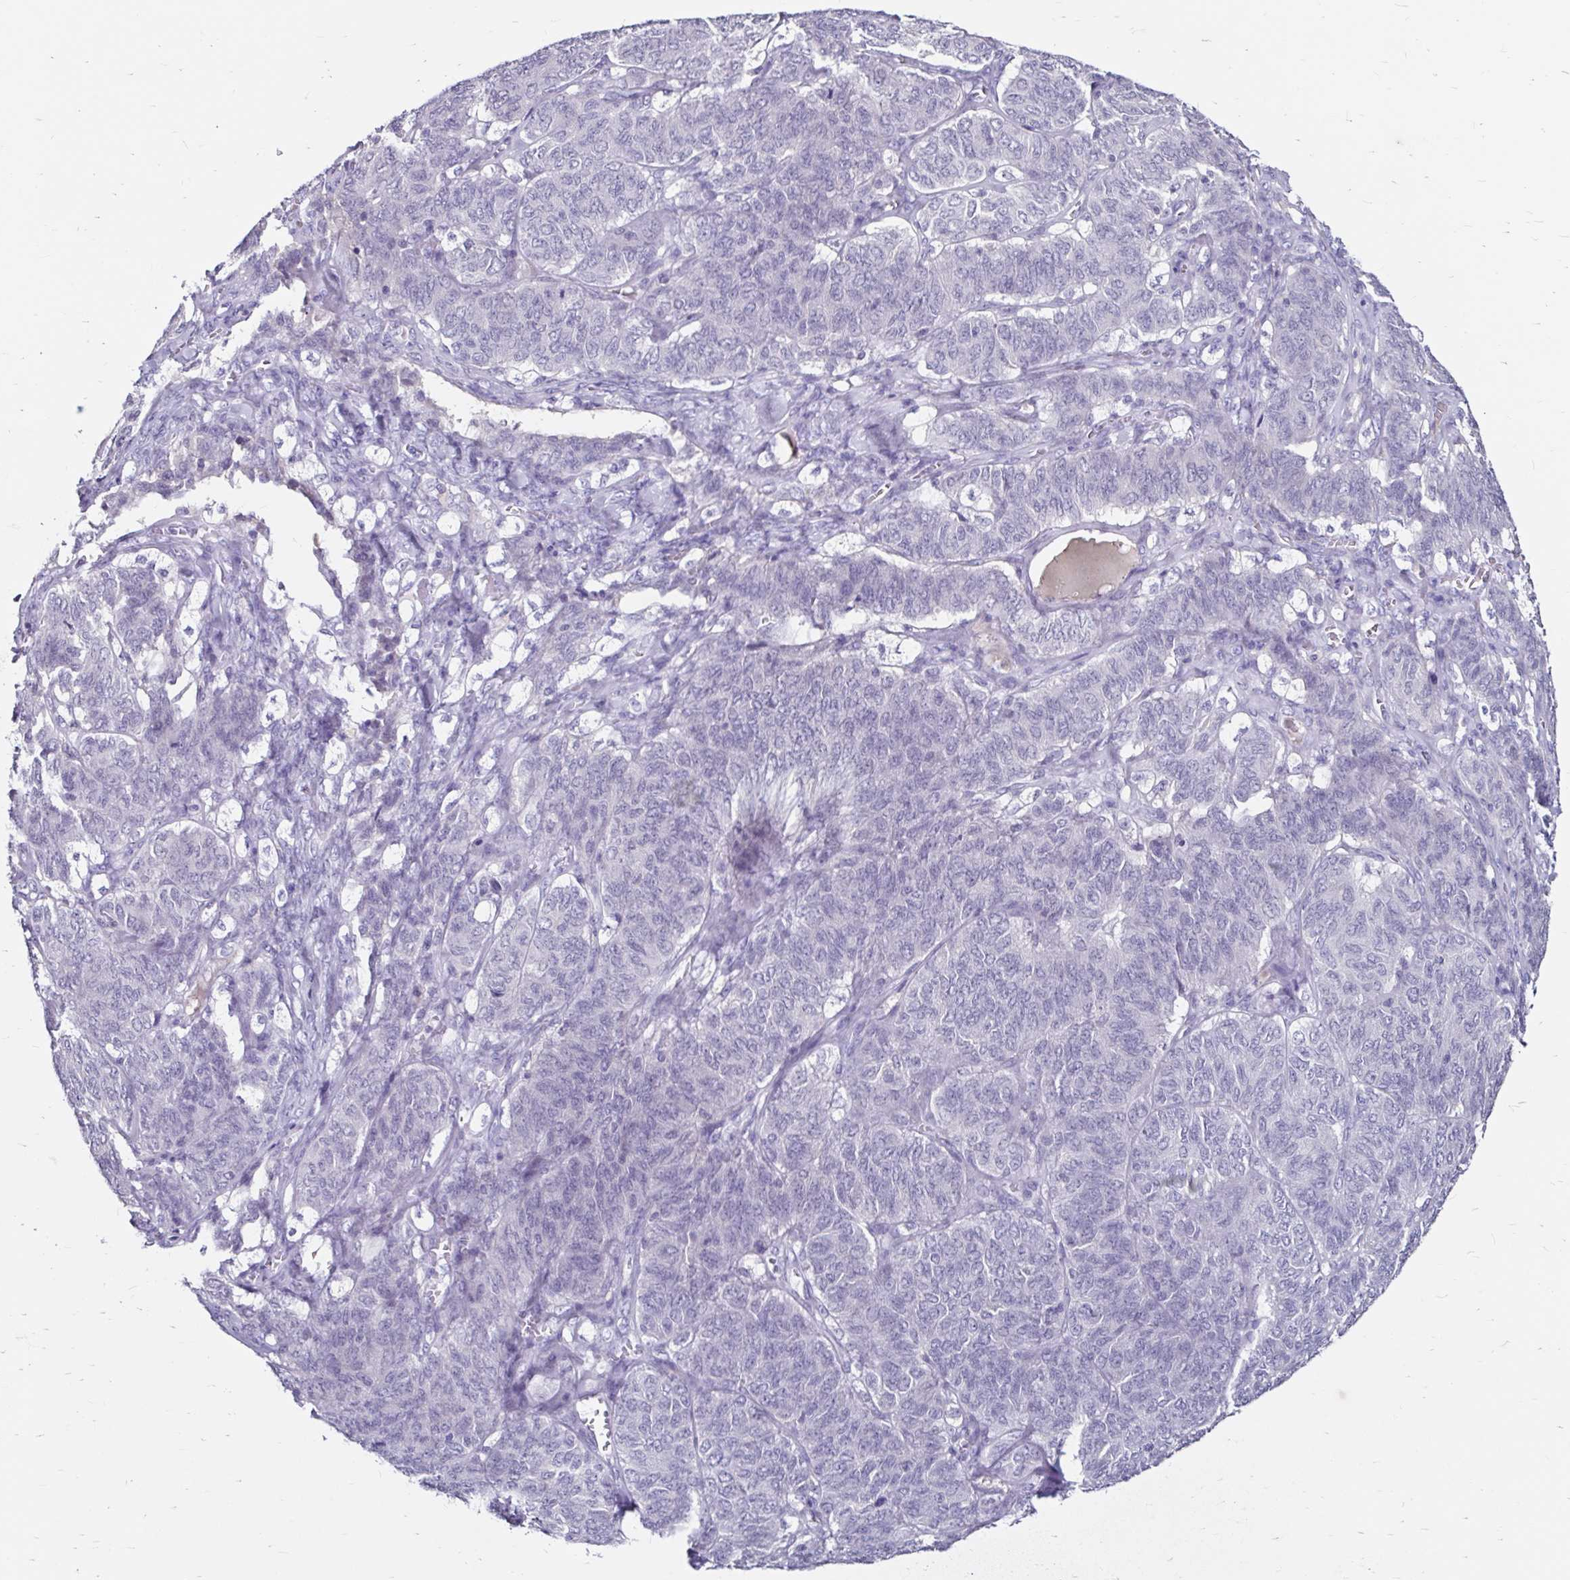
{"staining": {"intensity": "negative", "quantity": "none", "location": "none"}, "tissue": "ovarian cancer", "cell_type": "Tumor cells", "image_type": "cancer", "snomed": [{"axis": "morphology", "description": "Carcinoma, endometroid"}, {"axis": "topography", "description": "Ovary"}], "caption": "Immunohistochemistry photomicrograph of human ovarian cancer stained for a protein (brown), which exhibits no staining in tumor cells.", "gene": "SCG3", "patient": {"sex": "female", "age": 80}}